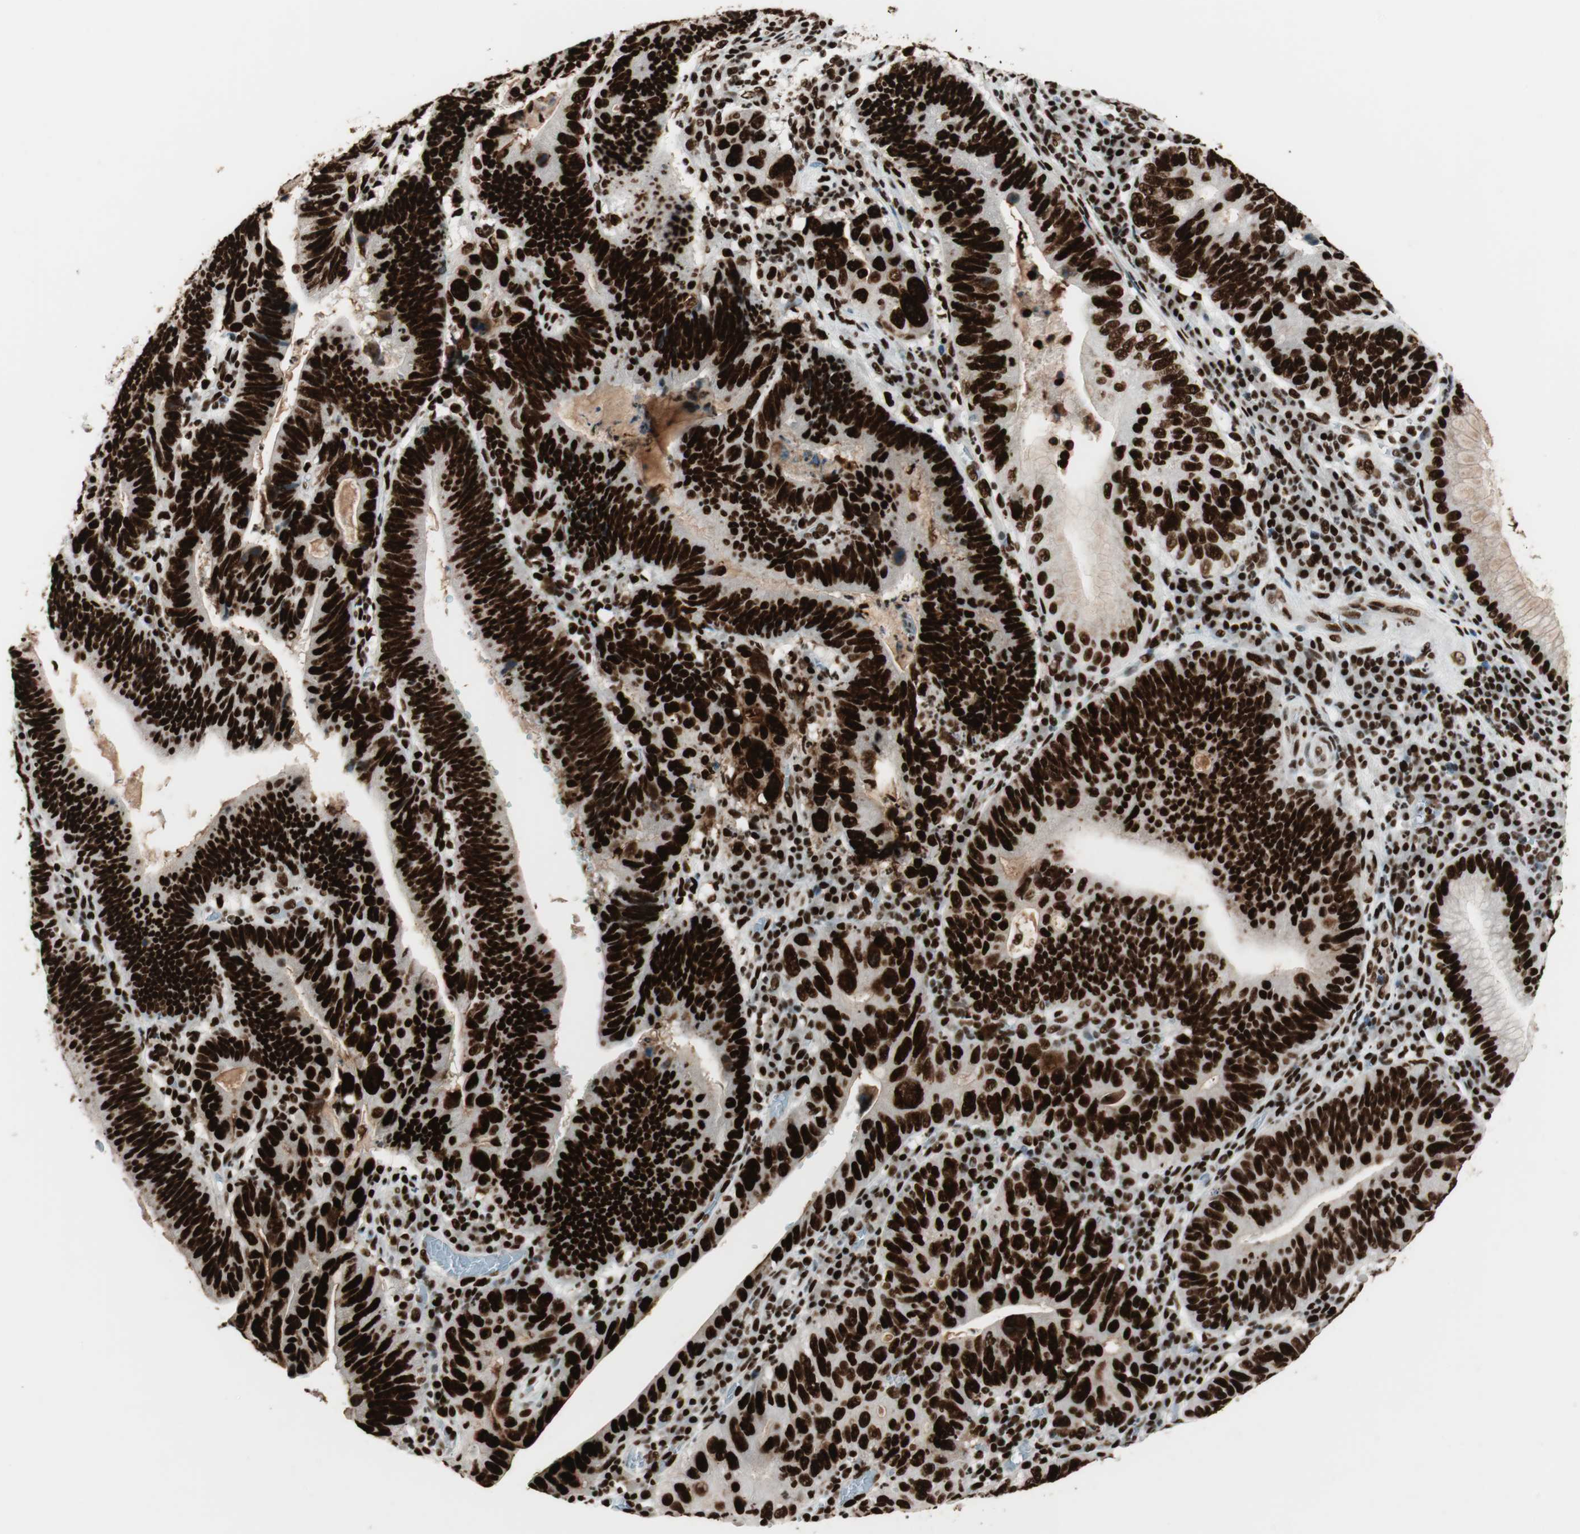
{"staining": {"intensity": "strong", "quantity": ">75%", "location": "nuclear"}, "tissue": "stomach cancer", "cell_type": "Tumor cells", "image_type": "cancer", "snomed": [{"axis": "morphology", "description": "Adenocarcinoma, NOS"}, {"axis": "topography", "description": "Stomach"}], "caption": "Stomach cancer (adenocarcinoma) tissue reveals strong nuclear expression in approximately >75% of tumor cells", "gene": "PSME3", "patient": {"sex": "male", "age": 59}}